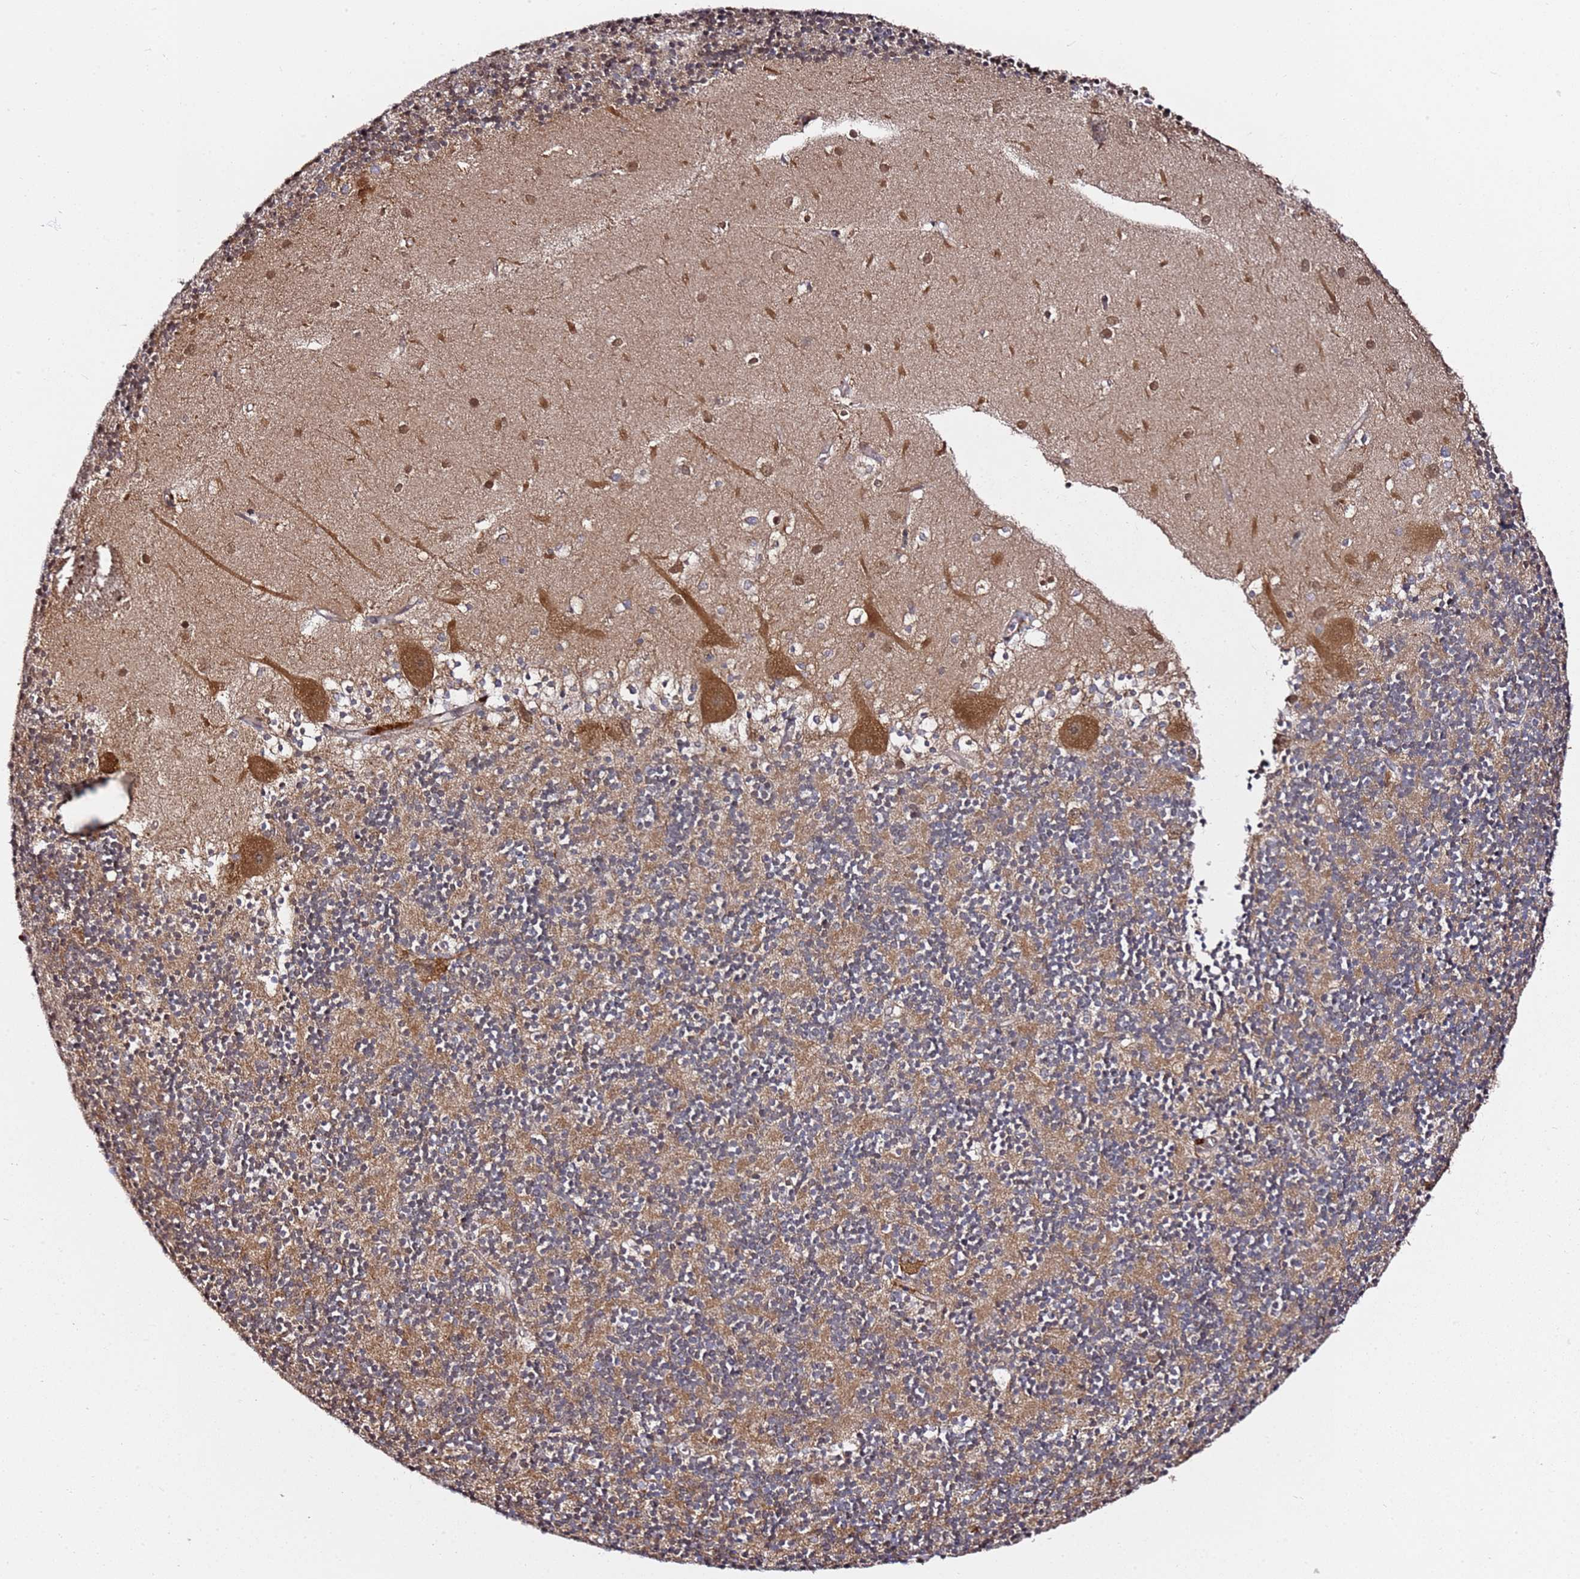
{"staining": {"intensity": "weak", "quantity": "25%-75%", "location": "cytoplasmic/membranous"}, "tissue": "cerebellum", "cell_type": "Cells in granular layer", "image_type": "normal", "snomed": [{"axis": "morphology", "description": "Normal tissue, NOS"}, {"axis": "topography", "description": "Cerebellum"}], "caption": "Protein expression analysis of unremarkable cerebellum displays weak cytoplasmic/membranous expression in about 25%-75% of cells in granular layer.", "gene": "PRKAB2", "patient": {"sex": "male", "age": 54}}